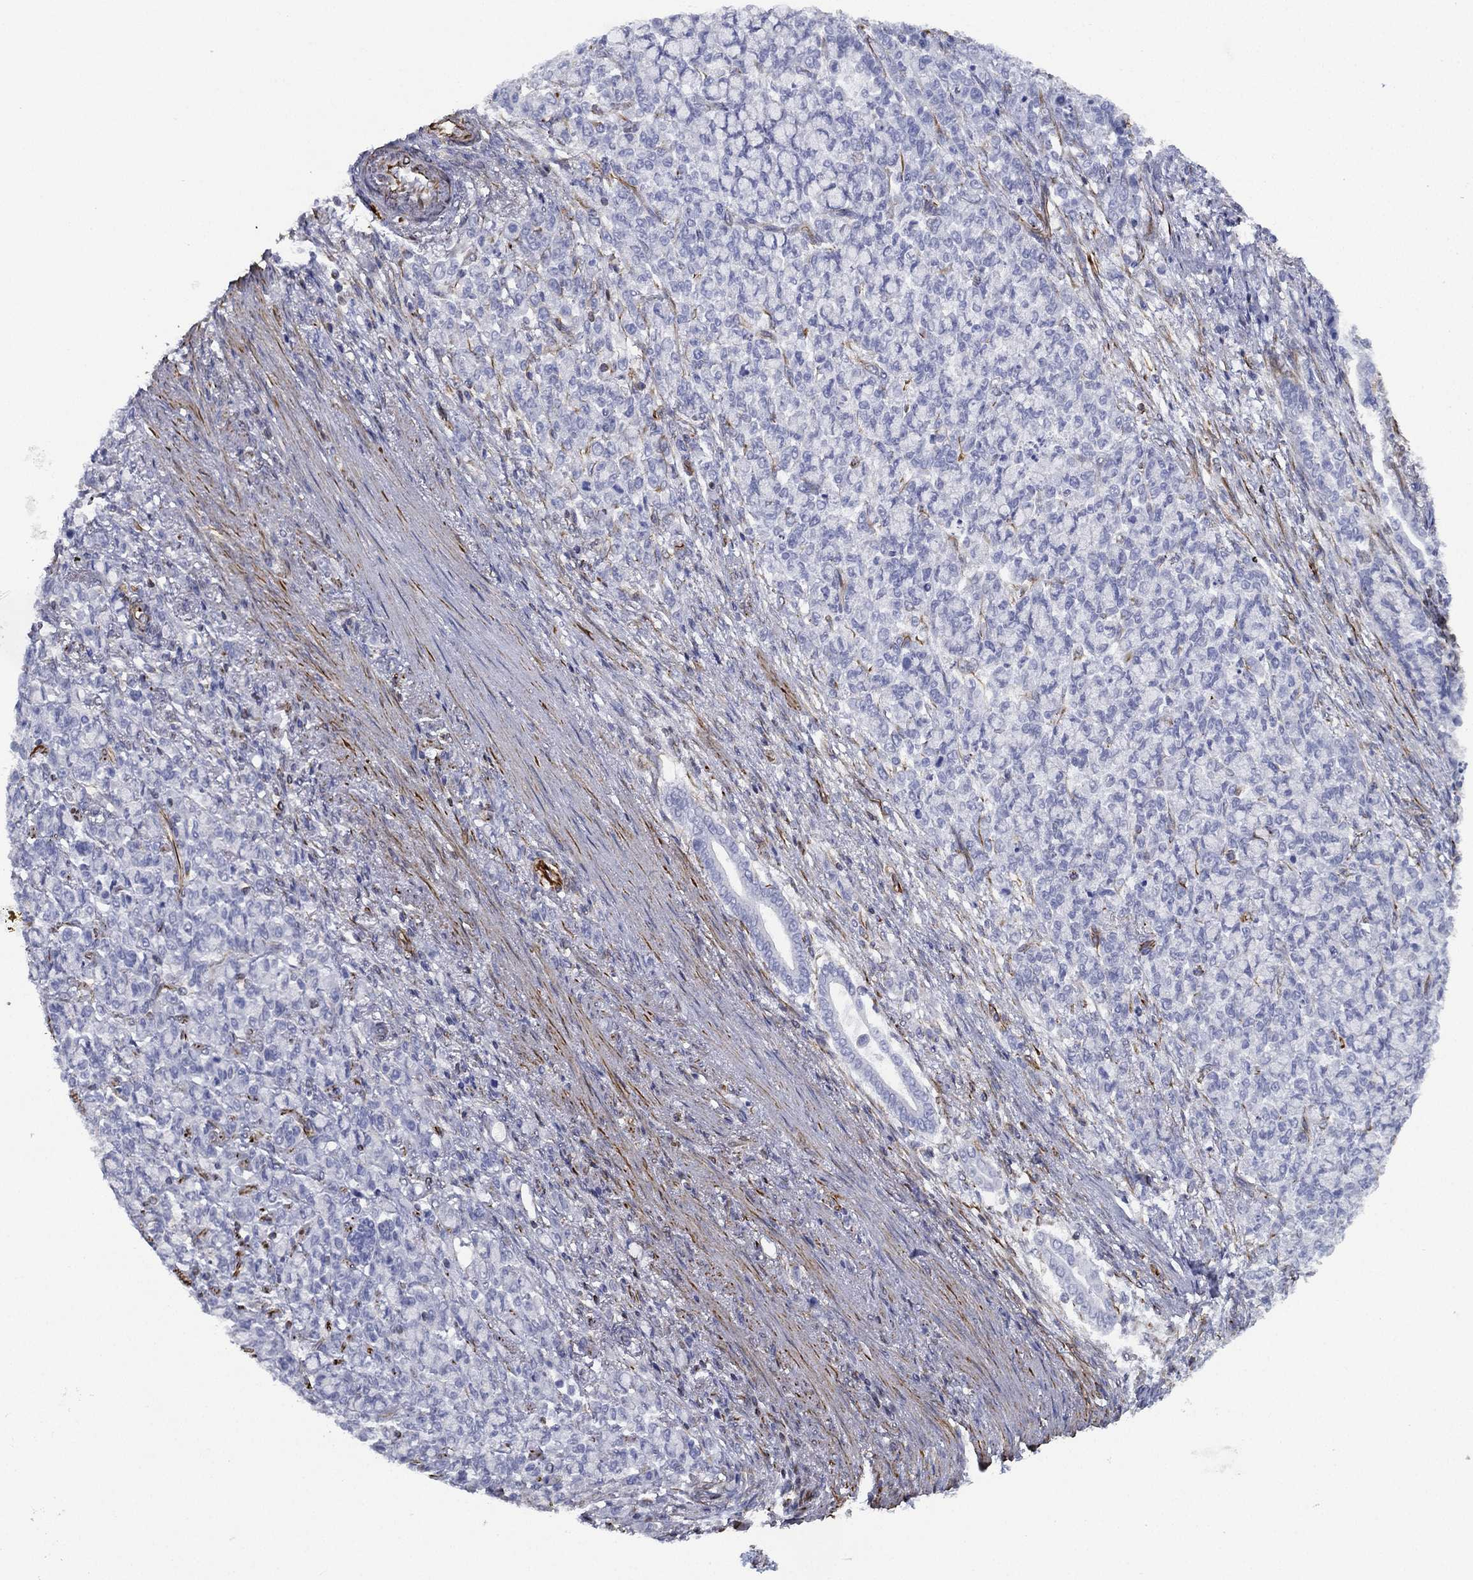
{"staining": {"intensity": "negative", "quantity": "none", "location": "none"}, "tissue": "stomach cancer", "cell_type": "Tumor cells", "image_type": "cancer", "snomed": [{"axis": "morphology", "description": "Normal tissue, NOS"}, {"axis": "morphology", "description": "Adenocarcinoma, NOS"}, {"axis": "topography", "description": "Stomach"}], "caption": "The micrograph reveals no staining of tumor cells in stomach adenocarcinoma.", "gene": "MAS1", "patient": {"sex": "female", "age": 79}}